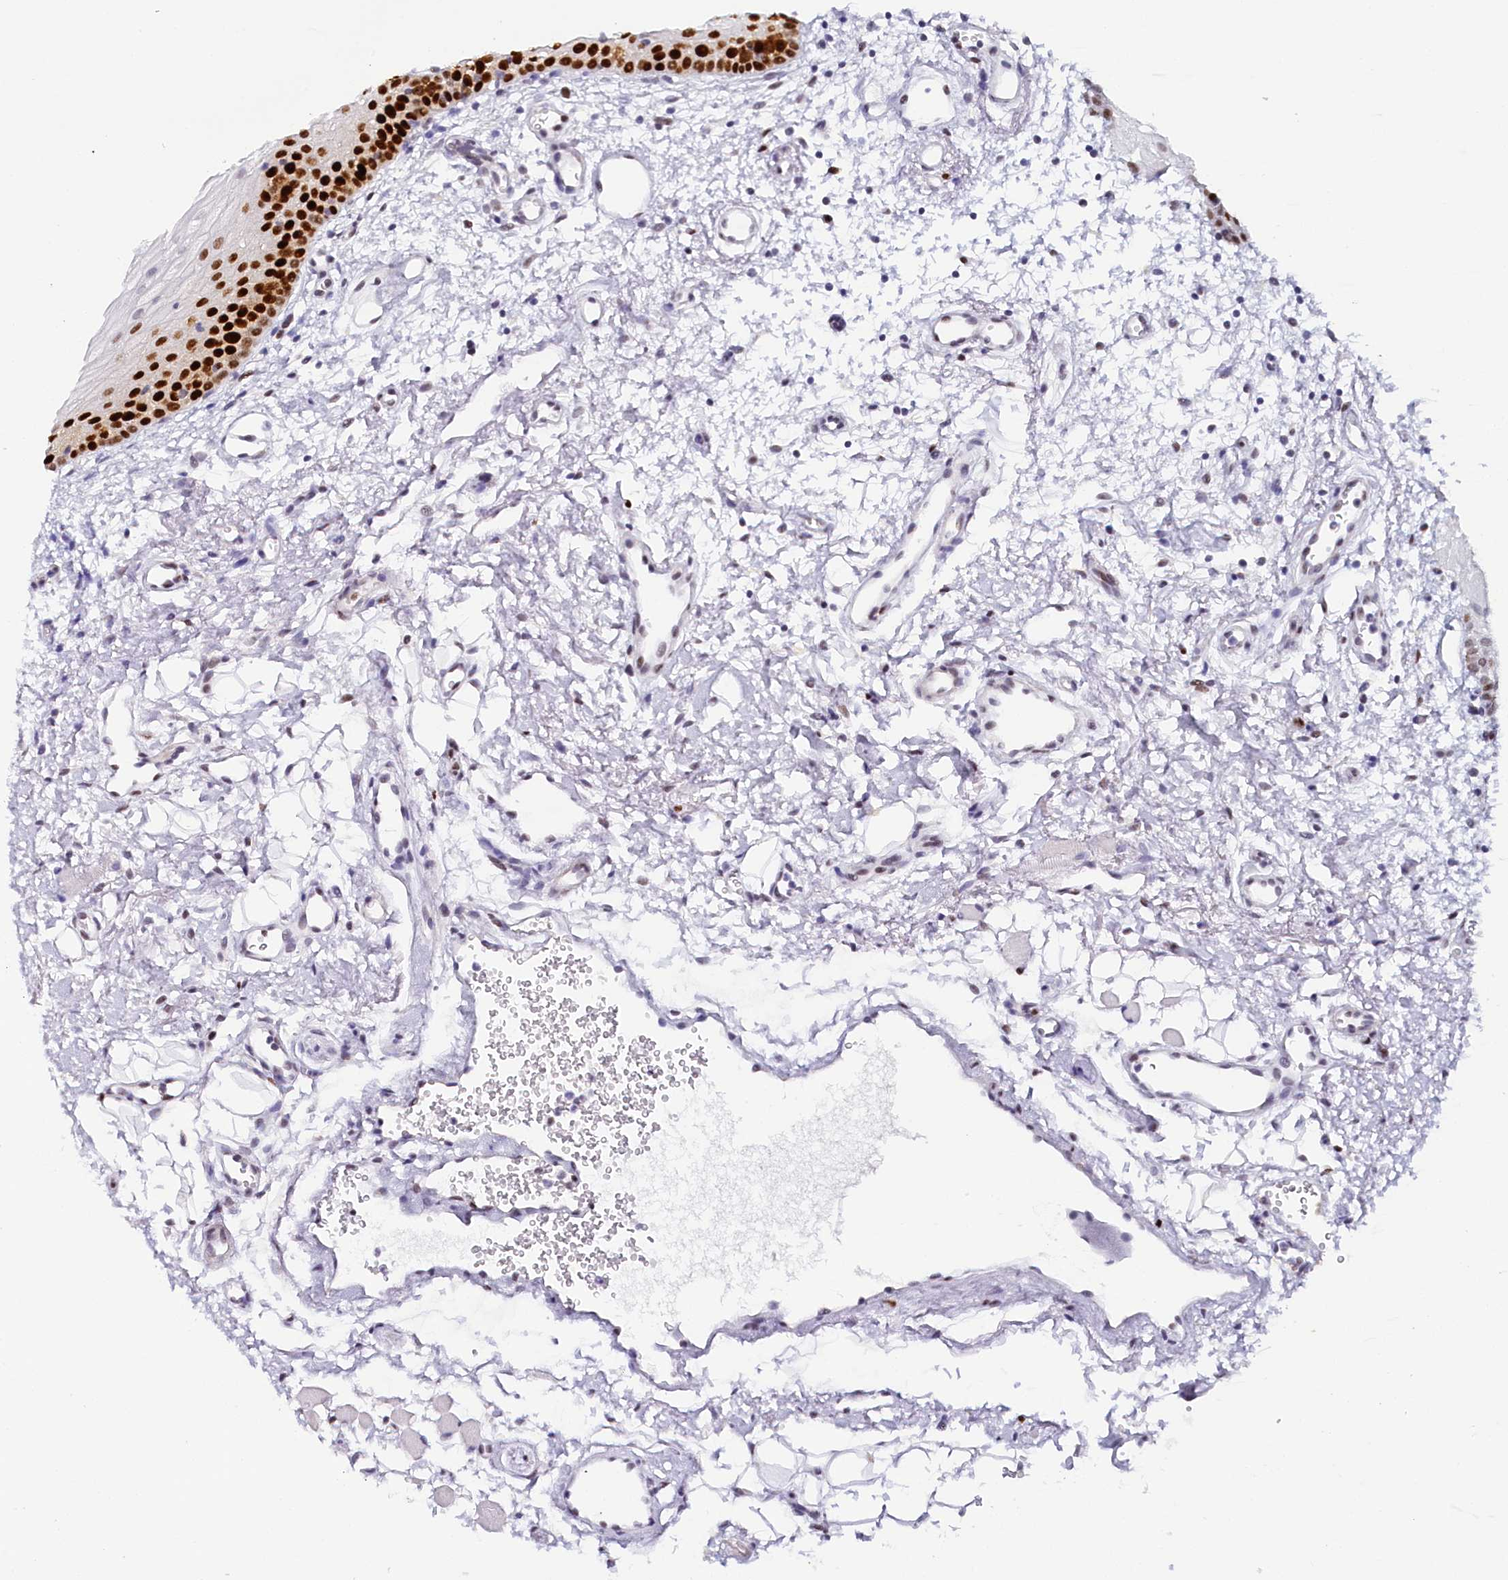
{"staining": {"intensity": "strong", "quantity": "25%-75%", "location": "nuclear"}, "tissue": "oral mucosa", "cell_type": "Squamous epithelial cells", "image_type": "normal", "snomed": [{"axis": "morphology", "description": "Normal tissue, NOS"}, {"axis": "morphology", "description": "Squamous cell carcinoma, NOS"}, {"axis": "topography", "description": "Oral tissue"}, {"axis": "topography", "description": "Head-Neck"}], "caption": "A high-resolution micrograph shows immunohistochemistry (IHC) staining of normal oral mucosa, which reveals strong nuclear positivity in about 25%-75% of squamous epithelial cells.", "gene": "TP53", "patient": {"sex": "male", "age": 68}}